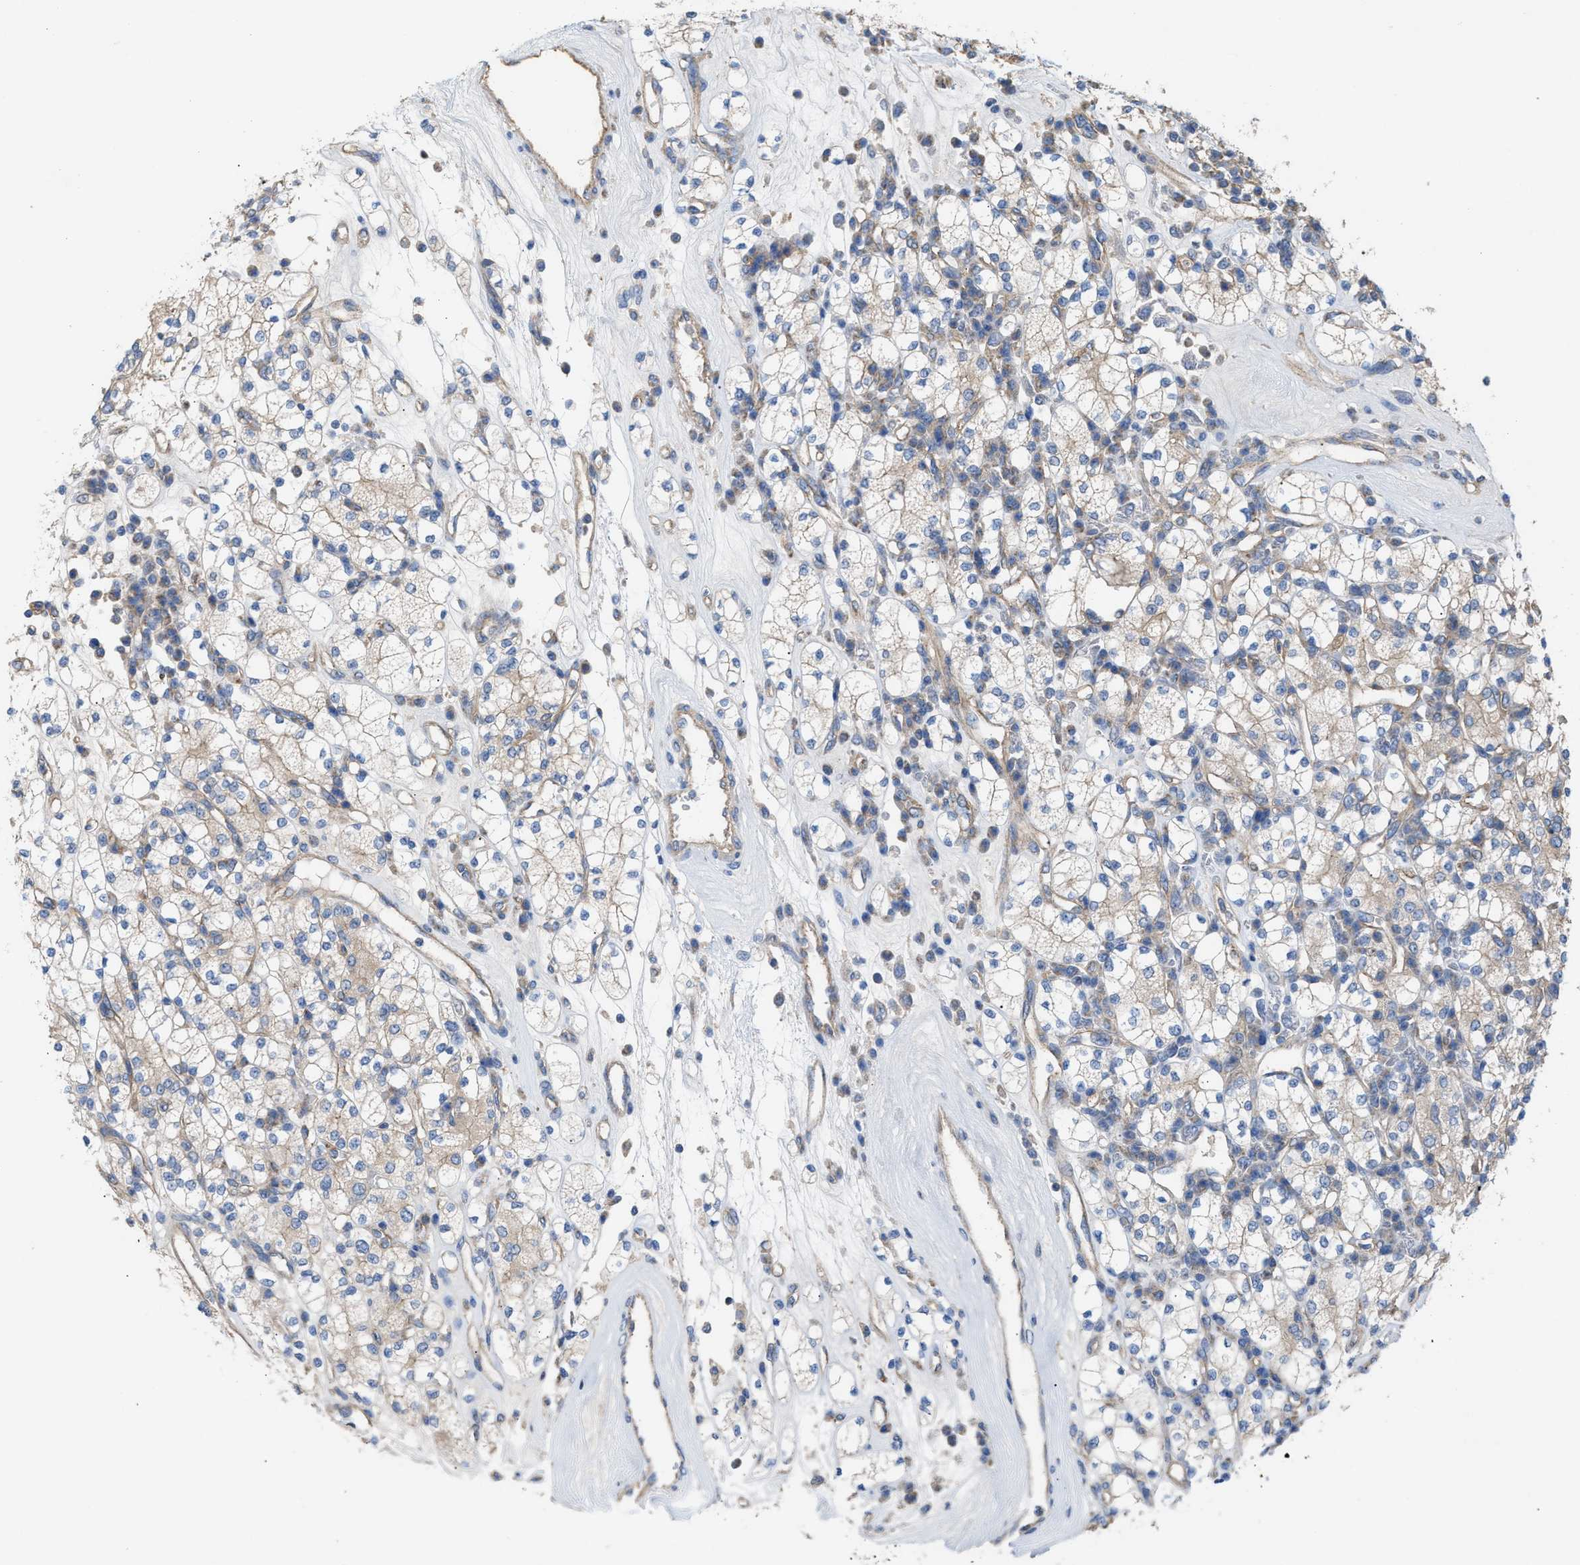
{"staining": {"intensity": "weak", "quantity": "<25%", "location": "cytoplasmic/membranous"}, "tissue": "renal cancer", "cell_type": "Tumor cells", "image_type": "cancer", "snomed": [{"axis": "morphology", "description": "Adenocarcinoma, NOS"}, {"axis": "topography", "description": "Kidney"}], "caption": "Image shows no protein expression in tumor cells of renal adenocarcinoma tissue.", "gene": "OXSM", "patient": {"sex": "male", "age": 77}}